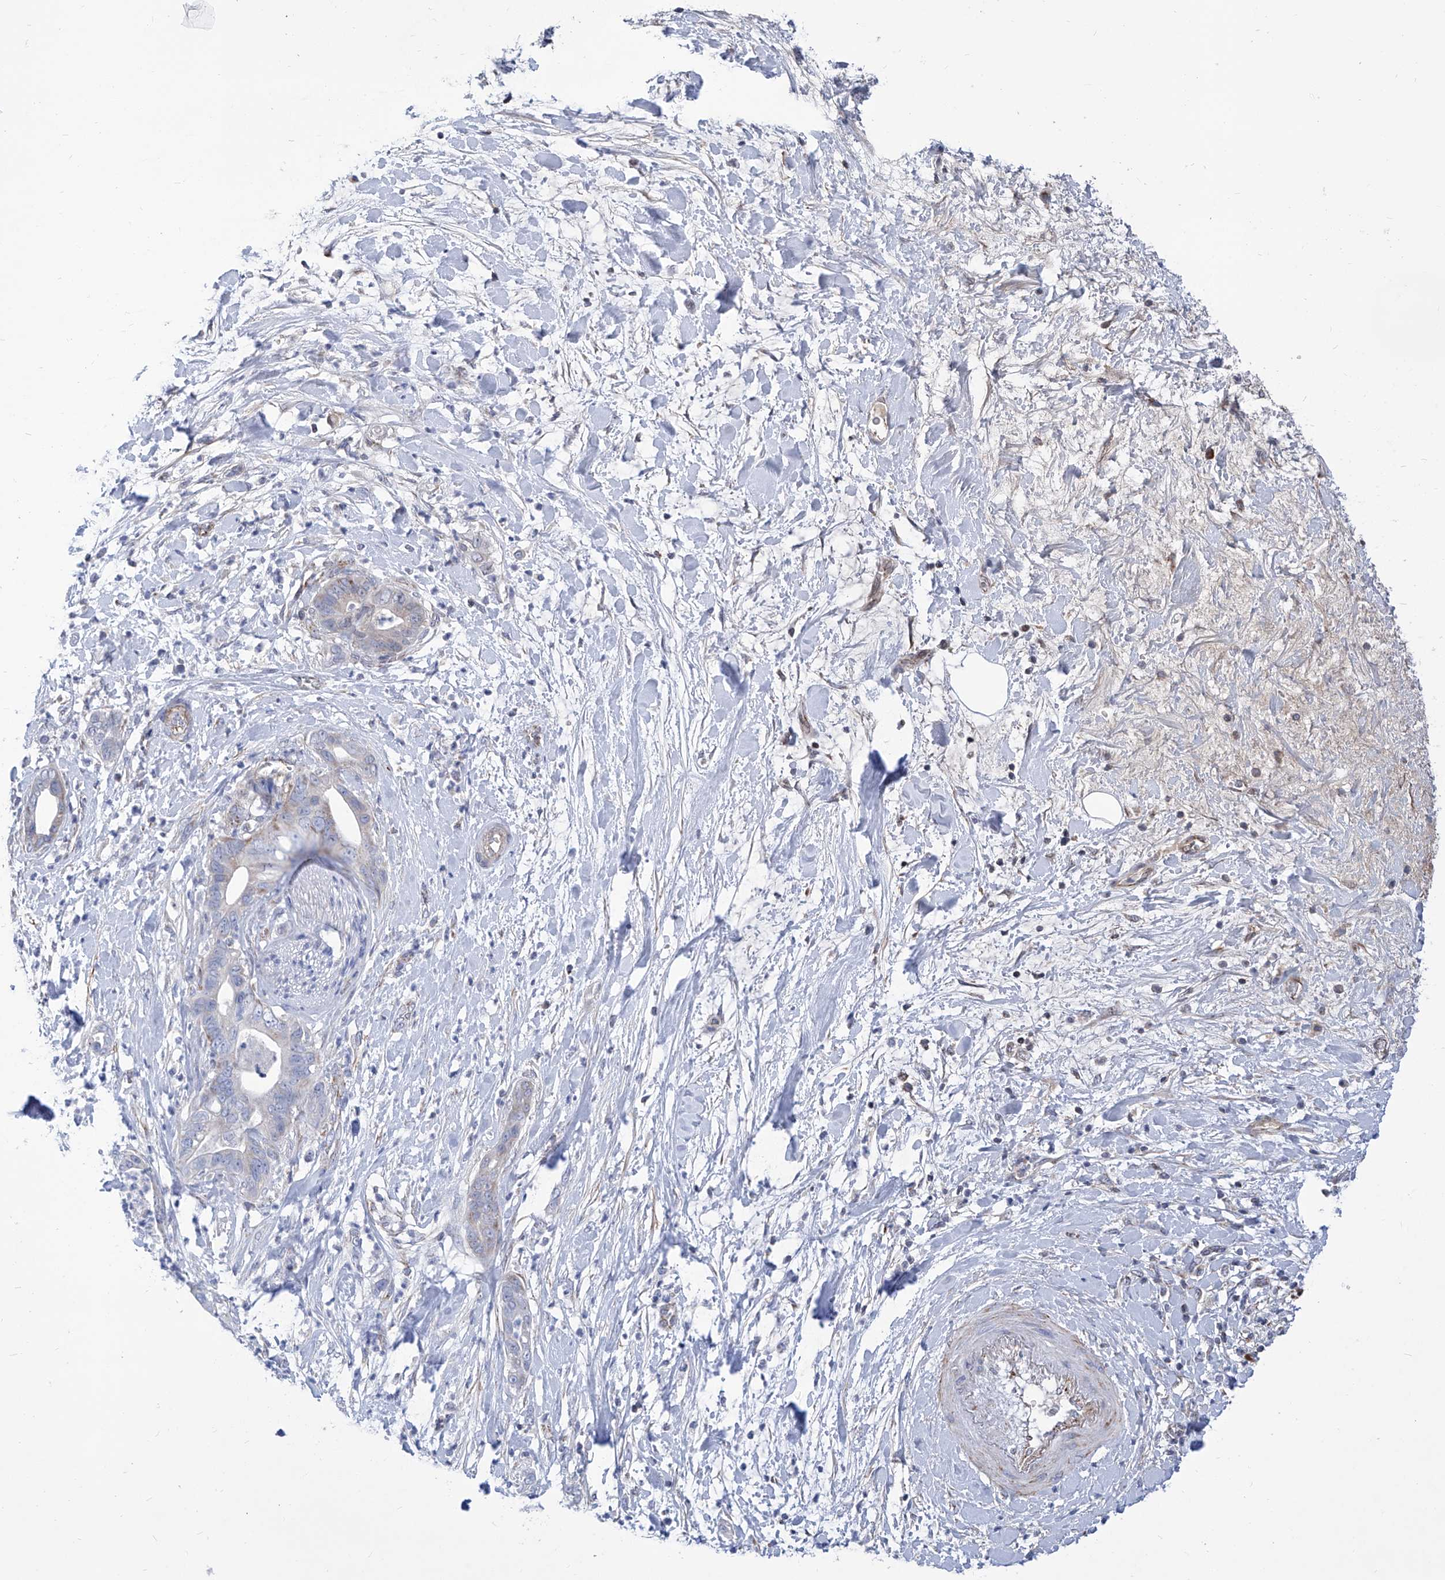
{"staining": {"intensity": "negative", "quantity": "none", "location": "none"}, "tissue": "pancreatic cancer", "cell_type": "Tumor cells", "image_type": "cancer", "snomed": [{"axis": "morphology", "description": "Adenocarcinoma, NOS"}, {"axis": "topography", "description": "Pancreas"}], "caption": "High power microscopy histopathology image of an immunohistochemistry photomicrograph of adenocarcinoma (pancreatic), revealing no significant expression in tumor cells.", "gene": "SRBD1", "patient": {"sex": "female", "age": 78}}